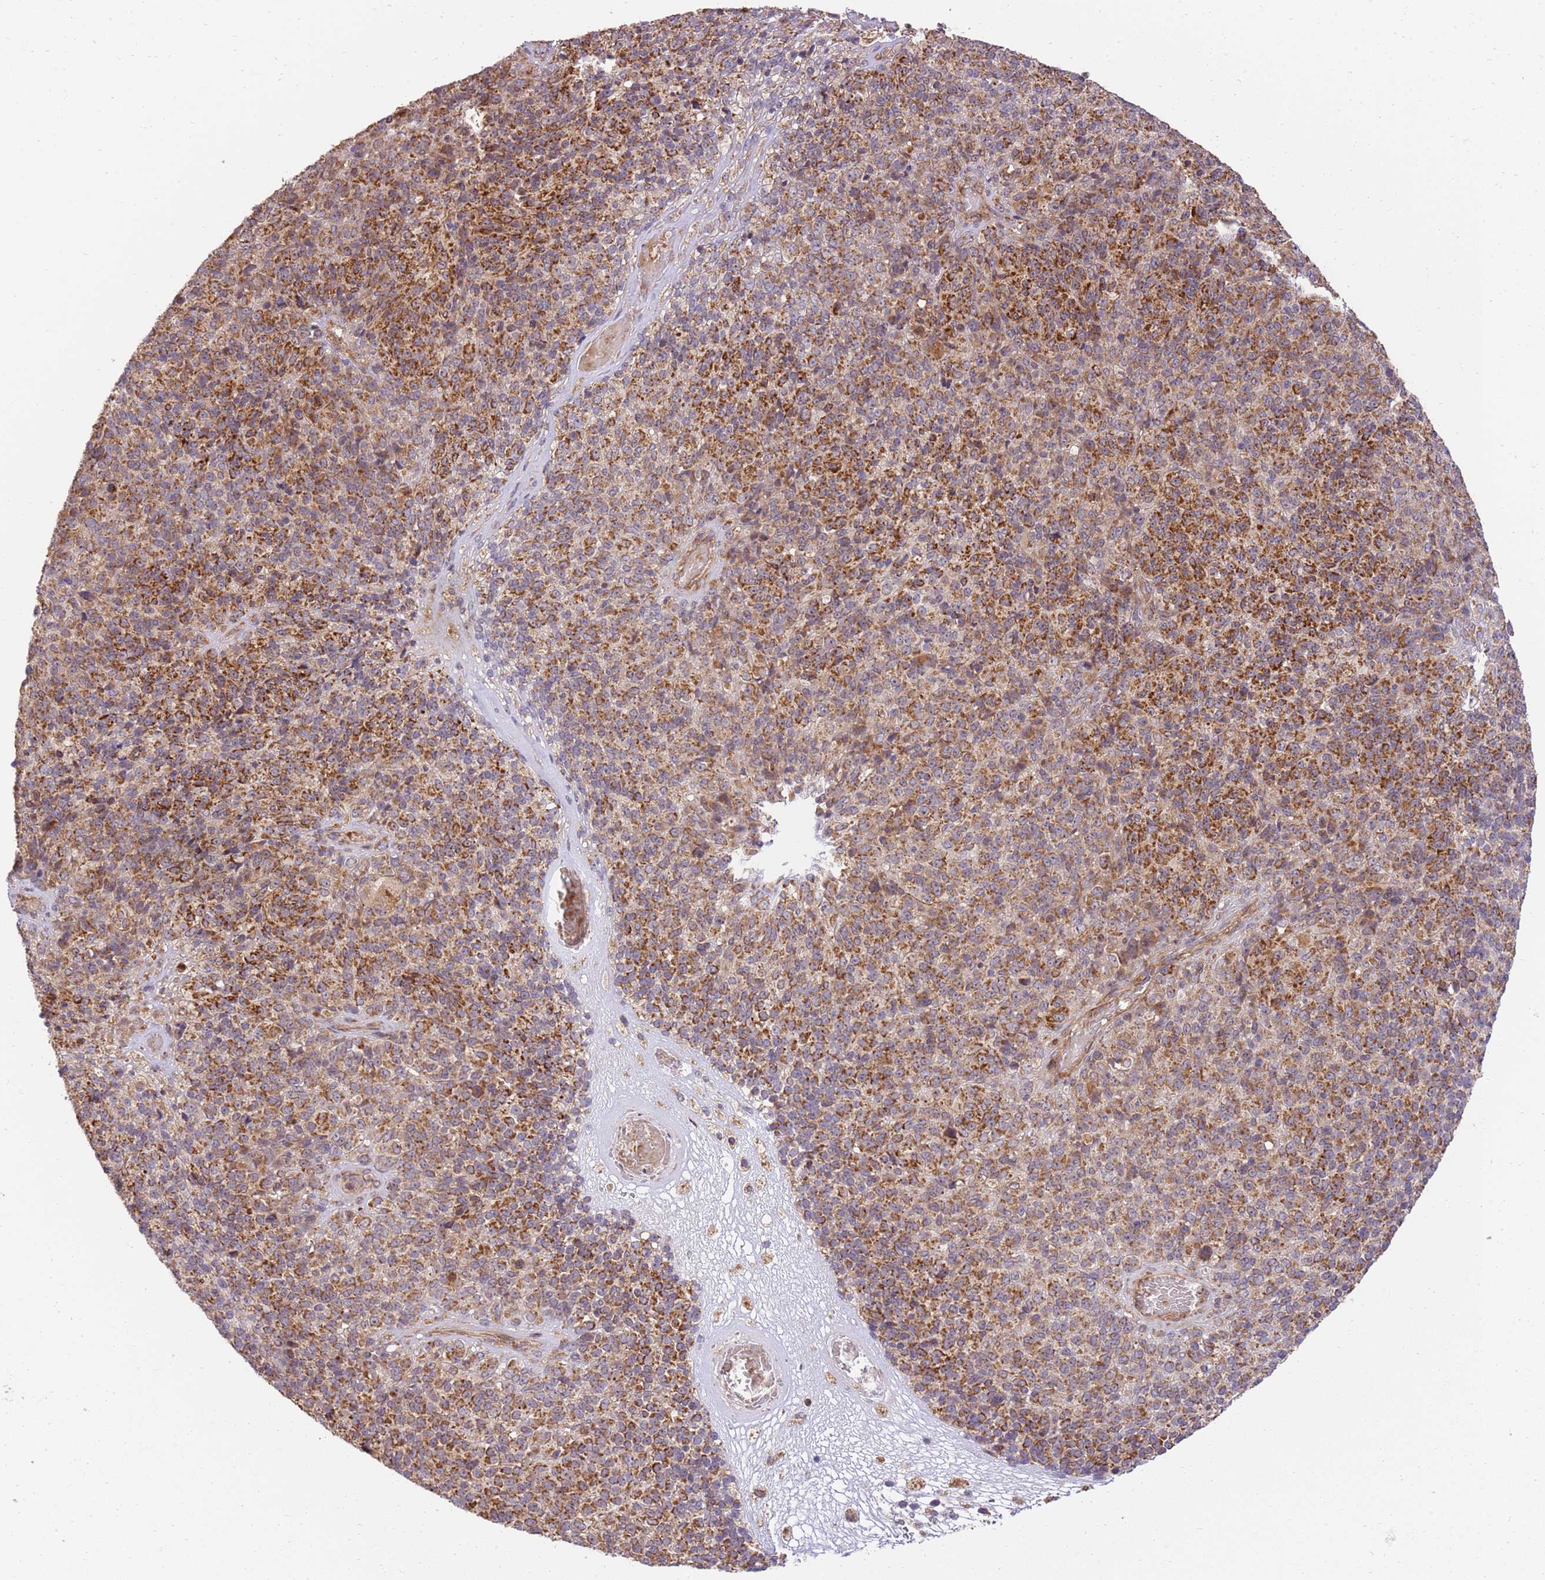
{"staining": {"intensity": "moderate", "quantity": ">75%", "location": "cytoplasmic/membranous"}, "tissue": "melanoma", "cell_type": "Tumor cells", "image_type": "cancer", "snomed": [{"axis": "morphology", "description": "Malignant melanoma, Metastatic site"}, {"axis": "topography", "description": "Brain"}], "caption": "A brown stain shows moderate cytoplasmic/membranous expression of a protein in melanoma tumor cells.", "gene": "SPATA2L", "patient": {"sex": "female", "age": 56}}